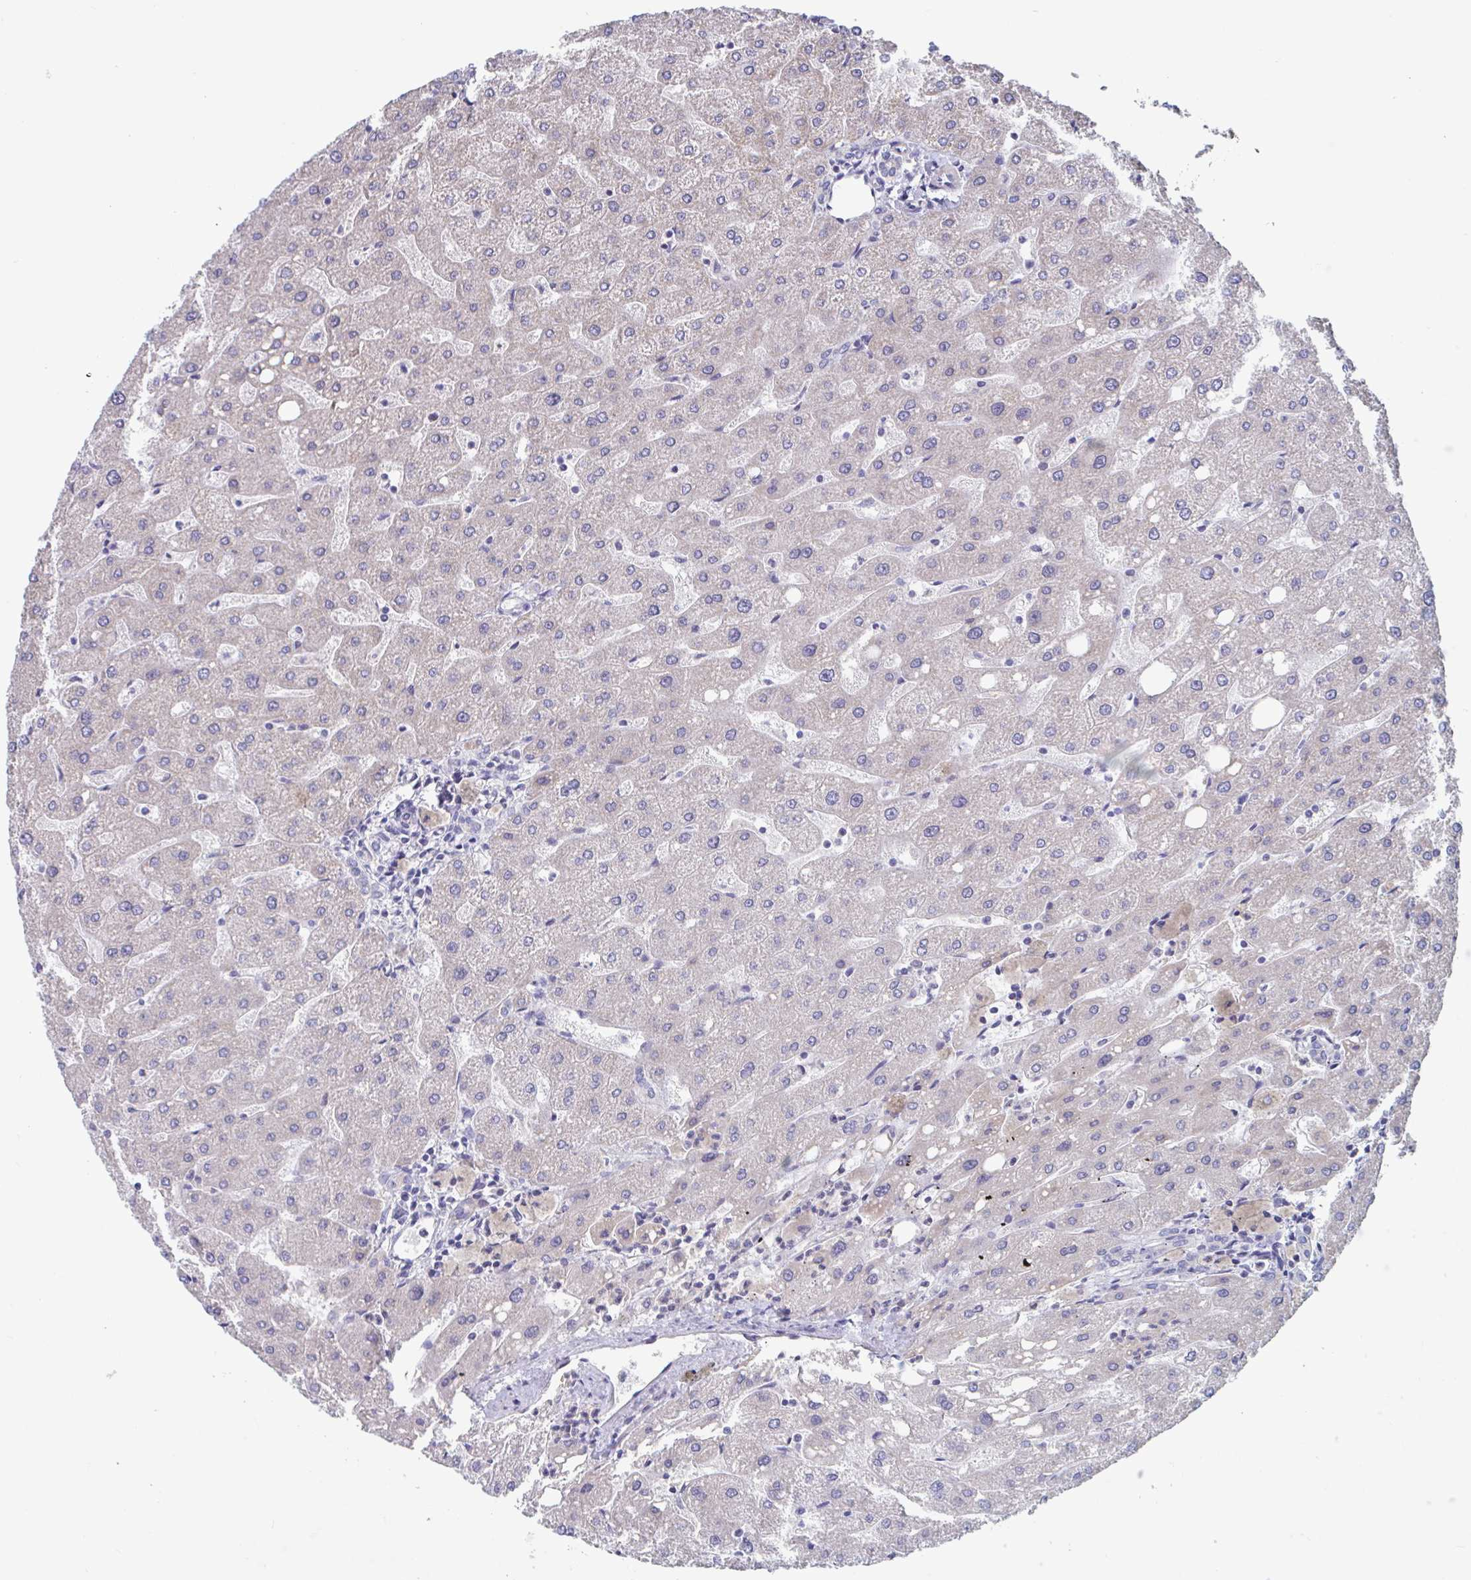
{"staining": {"intensity": "negative", "quantity": "none", "location": "none"}, "tissue": "liver", "cell_type": "Cholangiocytes", "image_type": "normal", "snomed": [{"axis": "morphology", "description": "Normal tissue, NOS"}, {"axis": "topography", "description": "Liver"}], "caption": "Immunohistochemistry (IHC) histopathology image of unremarkable liver: liver stained with DAB demonstrates no significant protein positivity in cholangiocytes. Brightfield microscopy of IHC stained with DAB (3,3'-diaminobenzidine) (brown) and hematoxylin (blue), captured at high magnification.", "gene": "UNKL", "patient": {"sex": "male", "age": 67}}